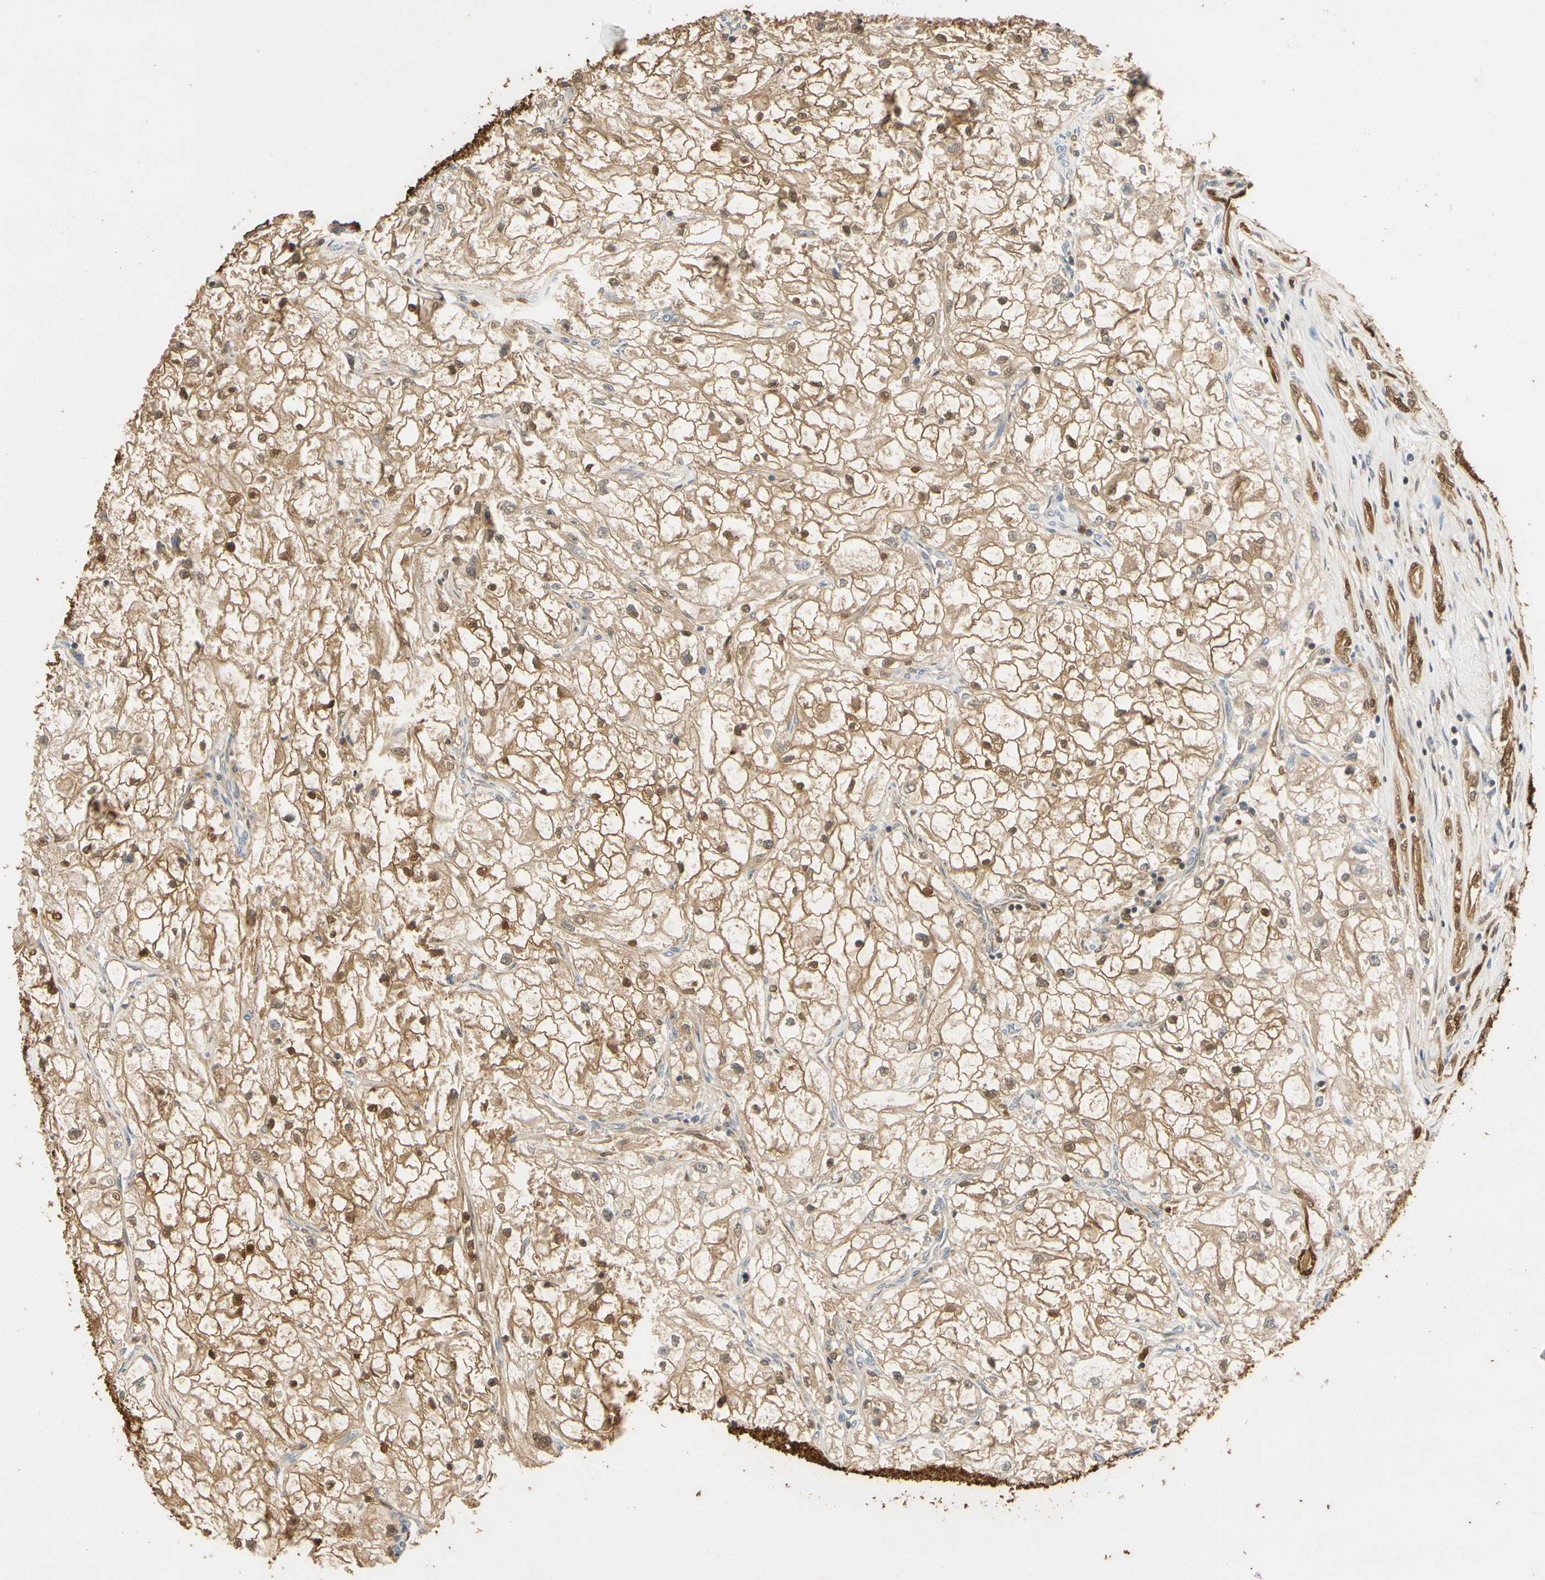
{"staining": {"intensity": "moderate", "quantity": ">75%", "location": "cytoplasmic/membranous,nuclear"}, "tissue": "renal cancer", "cell_type": "Tumor cells", "image_type": "cancer", "snomed": [{"axis": "morphology", "description": "Adenocarcinoma, NOS"}, {"axis": "topography", "description": "Kidney"}], "caption": "DAB immunohistochemical staining of human renal cancer (adenocarcinoma) exhibits moderate cytoplasmic/membranous and nuclear protein positivity in about >75% of tumor cells.", "gene": "S100A6", "patient": {"sex": "female", "age": 70}}